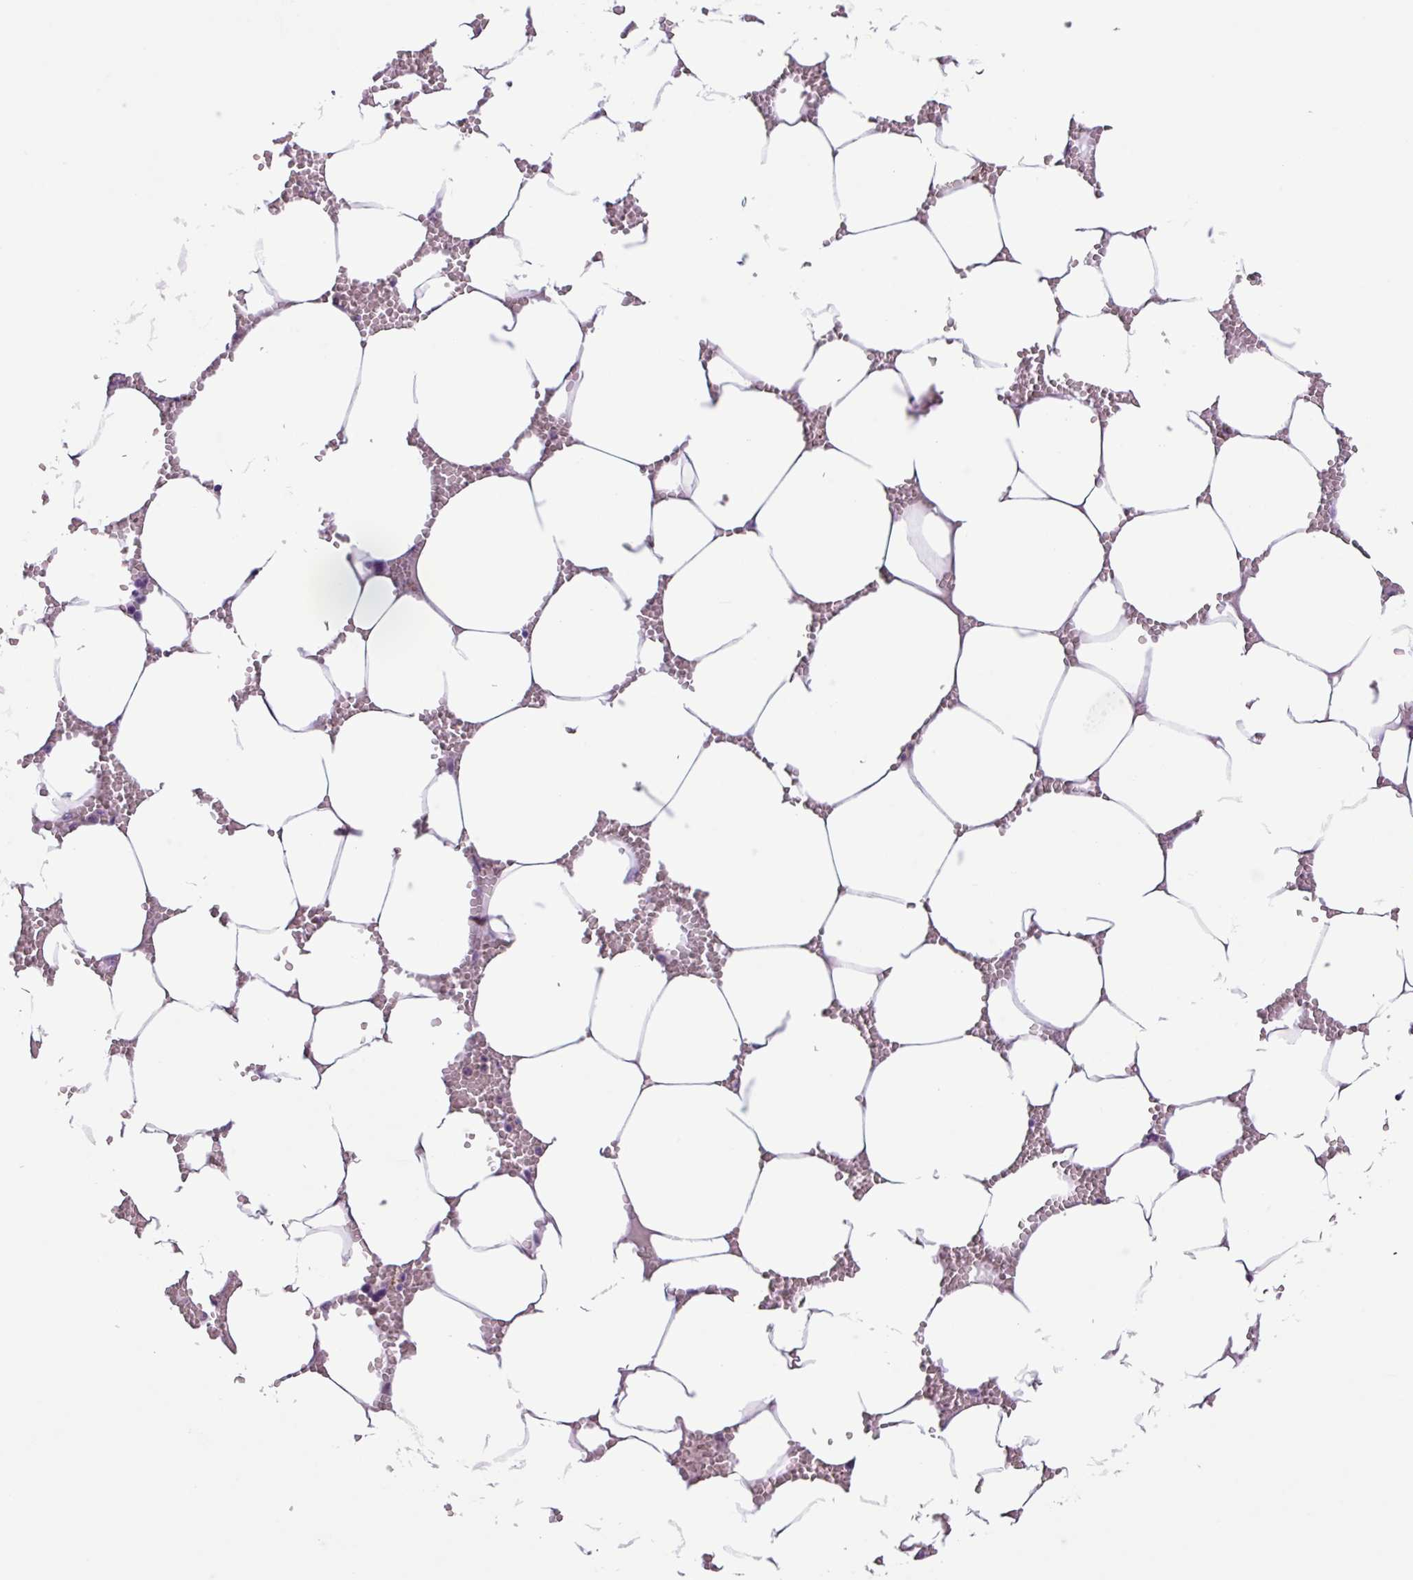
{"staining": {"intensity": "negative", "quantity": "none", "location": "none"}, "tissue": "bone marrow", "cell_type": "Hematopoietic cells", "image_type": "normal", "snomed": [{"axis": "morphology", "description": "Normal tissue, NOS"}, {"axis": "topography", "description": "Bone marrow"}], "caption": "The micrograph shows no staining of hematopoietic cells in benign bone marrow. (DAB (3,3'-diaminobenzidine) IHC visualized using brightfield microscopy, high magnification).", "gene": "CYSTM1", "patient": {"sex": "male", "age": 70}}